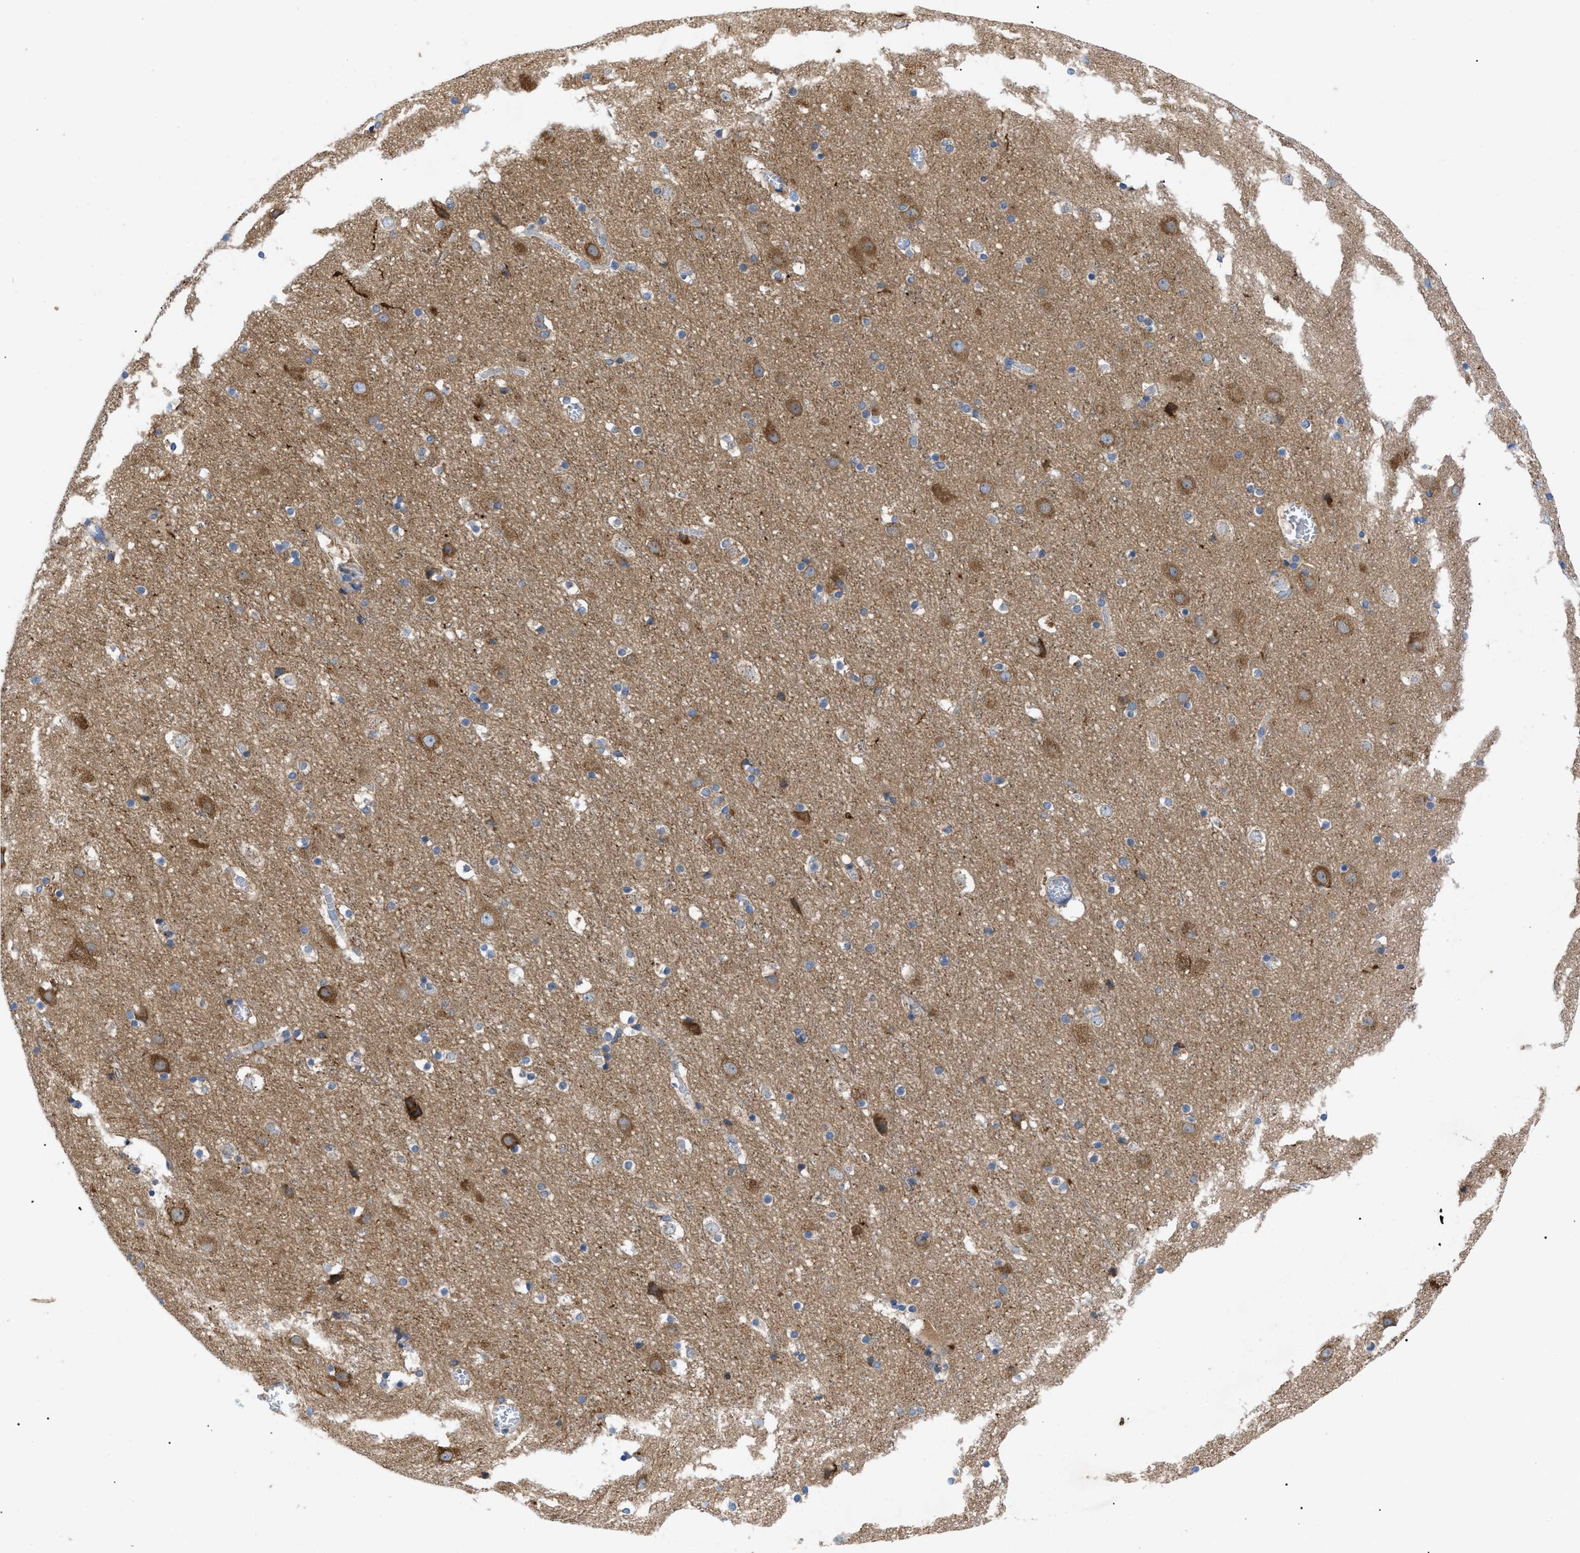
{"staining": {"intensity": "negative", "quantity": "none", "location": "none"}, "tissue": "cerebral cortex", "cell_type": "Endothelial cells", "image_type": "normal", "snomed": [{"axis": "morphology", "description": "Normal tissue, NOS"}, {"axis": "topography", "description": "Cerebral cortex"}], "caption": "IHC of benign human cerebral cortex demonstrates no expression in endothelial cells. (DAB immunohistochemistry visualized using brightfield microscopy, high magnification).", "gene": "HSPB8", "patient": {"sex": "male", "age": 45}}